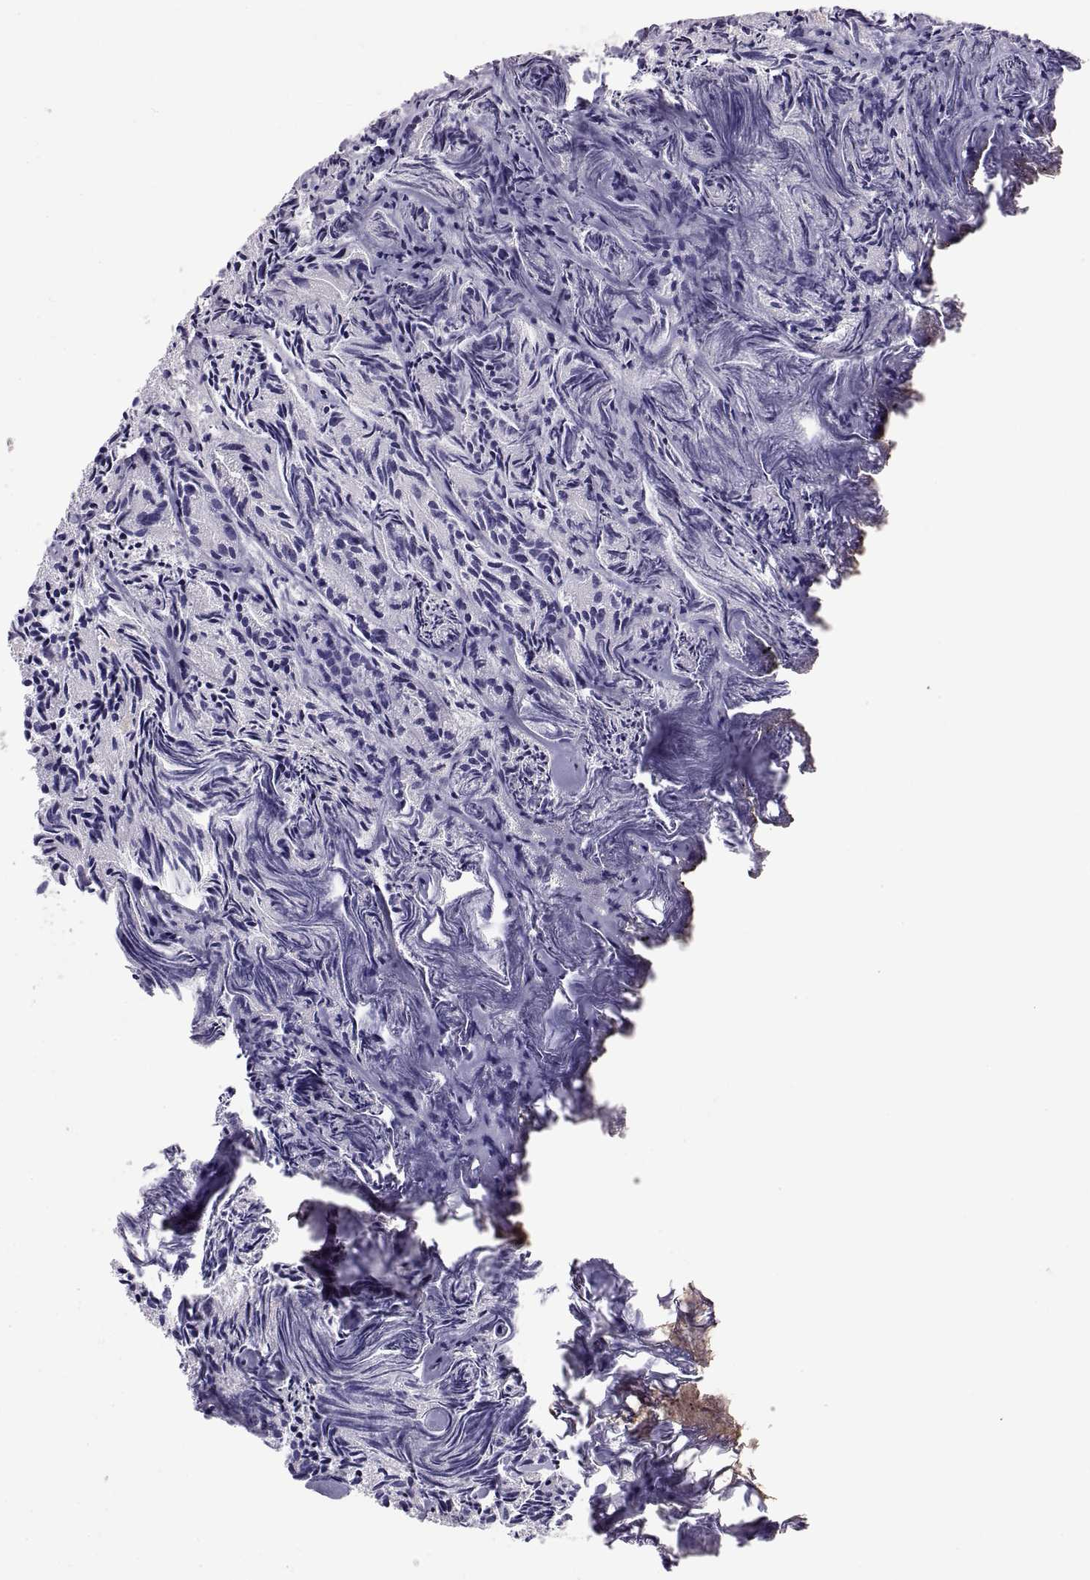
{"staining": {"intensity": "negative", "quantity": "none", "location": "none"}, "tissue": "prostate cancer", "cell_type": "Tumor cells", "image_type": "cancer", "snomed": [{"axis": "morphology", "description": "Adenocarcinoma, Medium grade"}, {"axis": "topography", "description": "Prostate"}], "caption": "IHC of prostate cancer (adenocarcinoma (medium-grade)) demonstrates no staining in tumor cells.", "gene": "FGF9", "patient": {"sex": "male", "age": 74}}